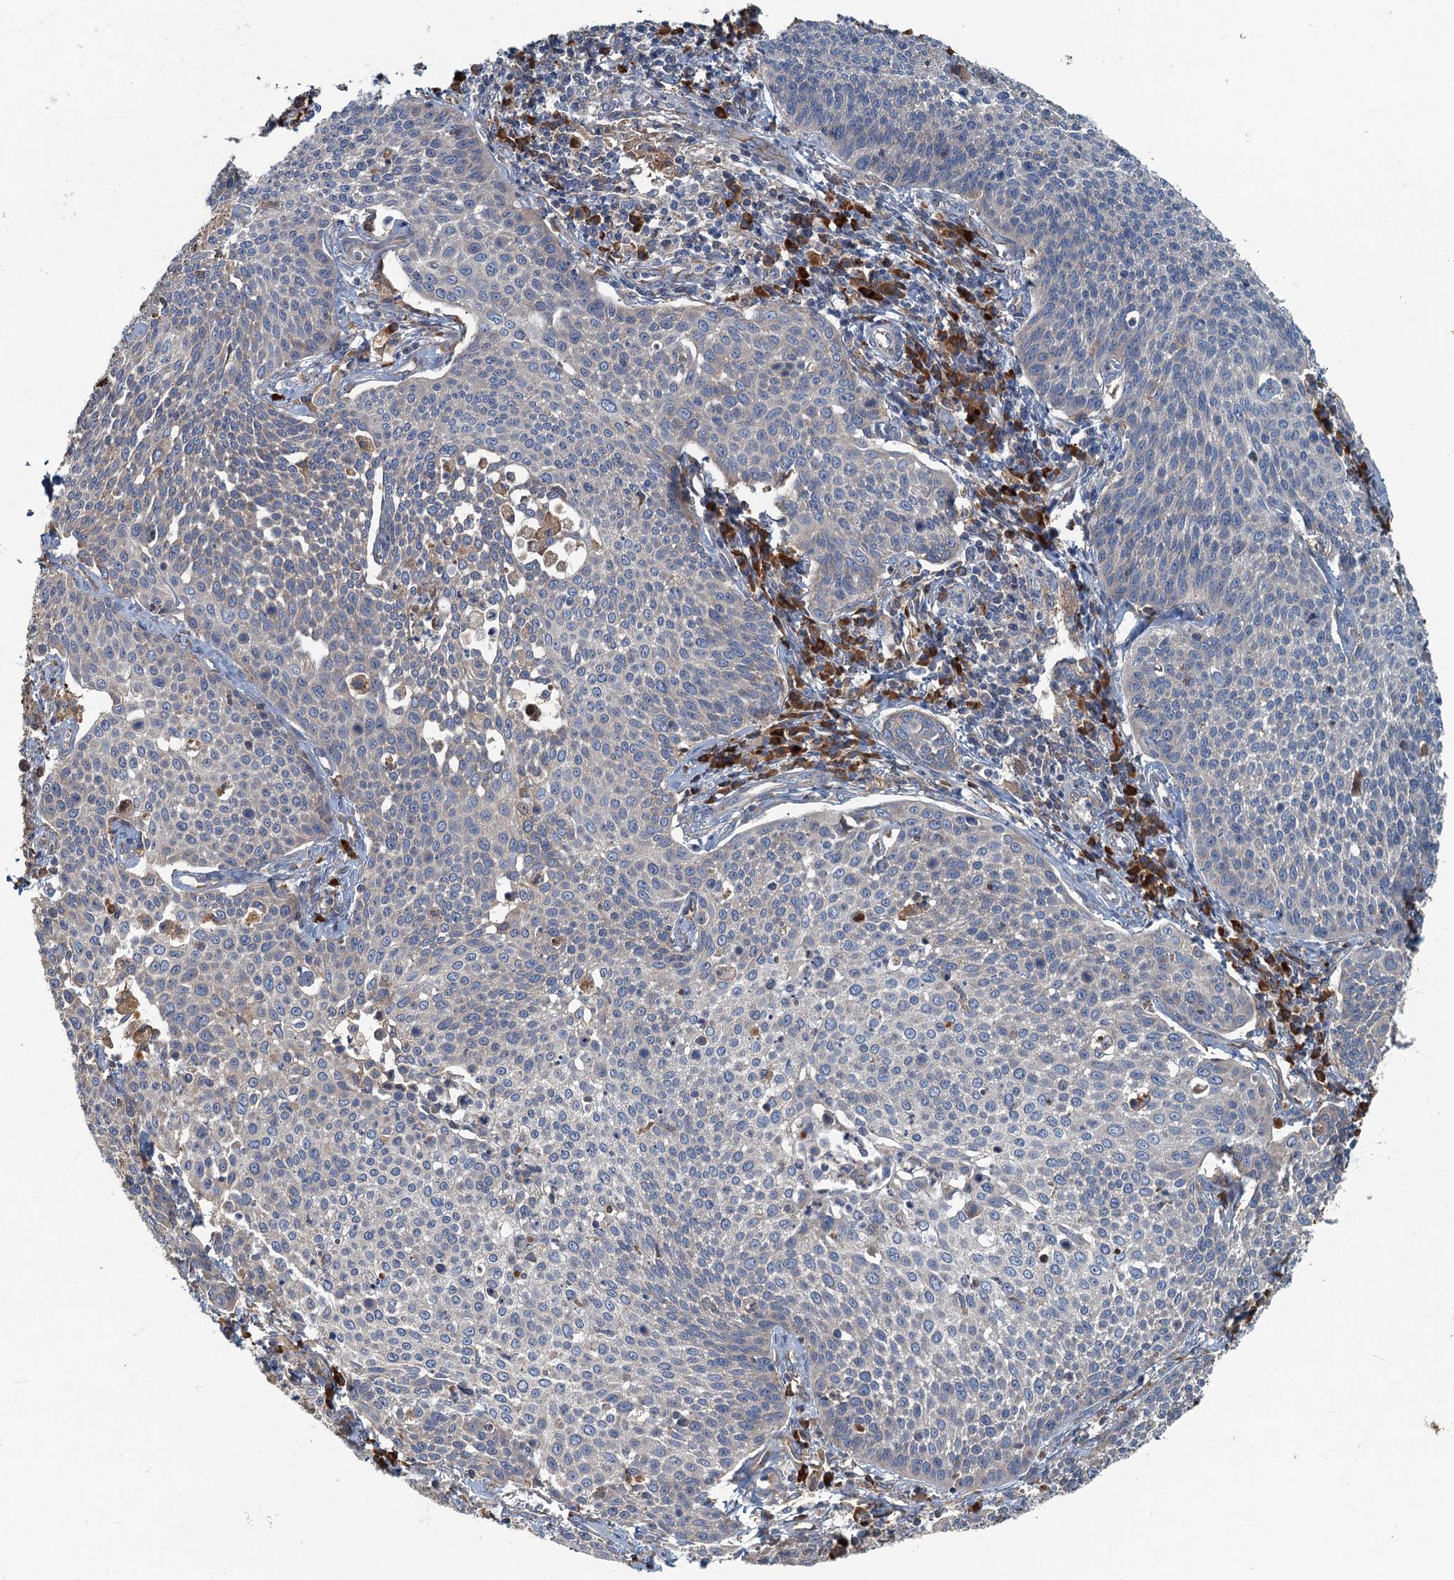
{"staining": {"intensity": "negative", "quantity": "none", "location": "none"}, "tissue": "cervical cancer", "cell_type": "Tumor cells", "image_type": "cancer", "snomed": [{"axis": "morphology", "description": "Squamous cell carcinoma, NOS"}, {"axis": "topography", "description": "Cervix"}], "caption": "Immunohistochemical staining of human cervical squamous cell carcinoma reveals no significant expression in tumor cells.", "gene": "SPDYC", "patient": {"sex": "female", "age": 34}}